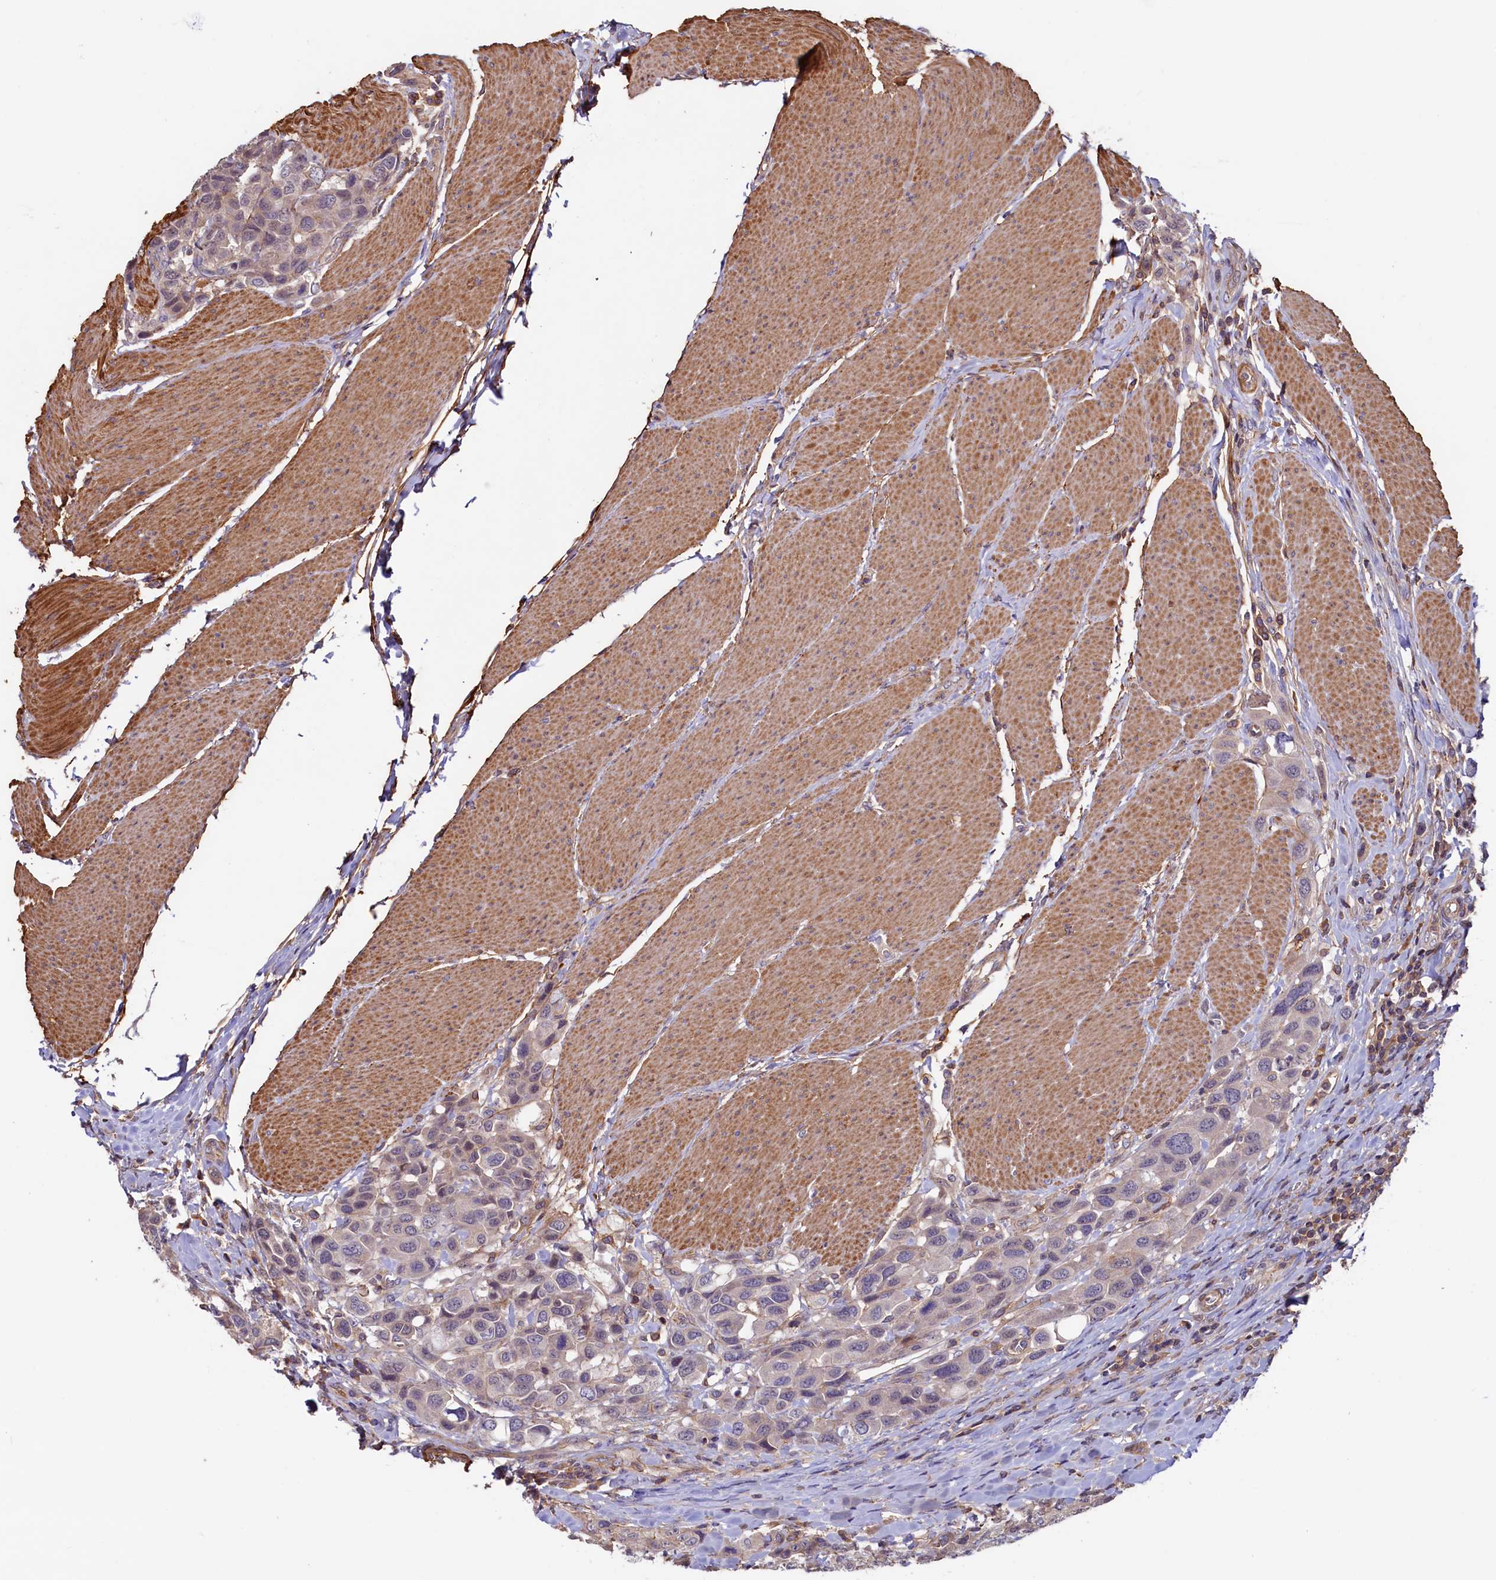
{"staining": {"intensity": "negative", "quantity": "none", "location": "none"}, "tissue": "urothelial cancer", "cell_type": "Tumor cells", "image_type": "cancer", "snomed": [{"axis": "morphology", "description": "Urothelial carcinoma, High grade"}, {"axis": "topography", "description": "Urinary bladder"}], "caption": "Tumor cells show no significant protein positivity in urothelial carcinoma (high-grade). (Immunohistochemistry, brightfield microscopy, high magnification).", "gene": "DUOXA1", "patient": {"sex": "male", "age": 50}}